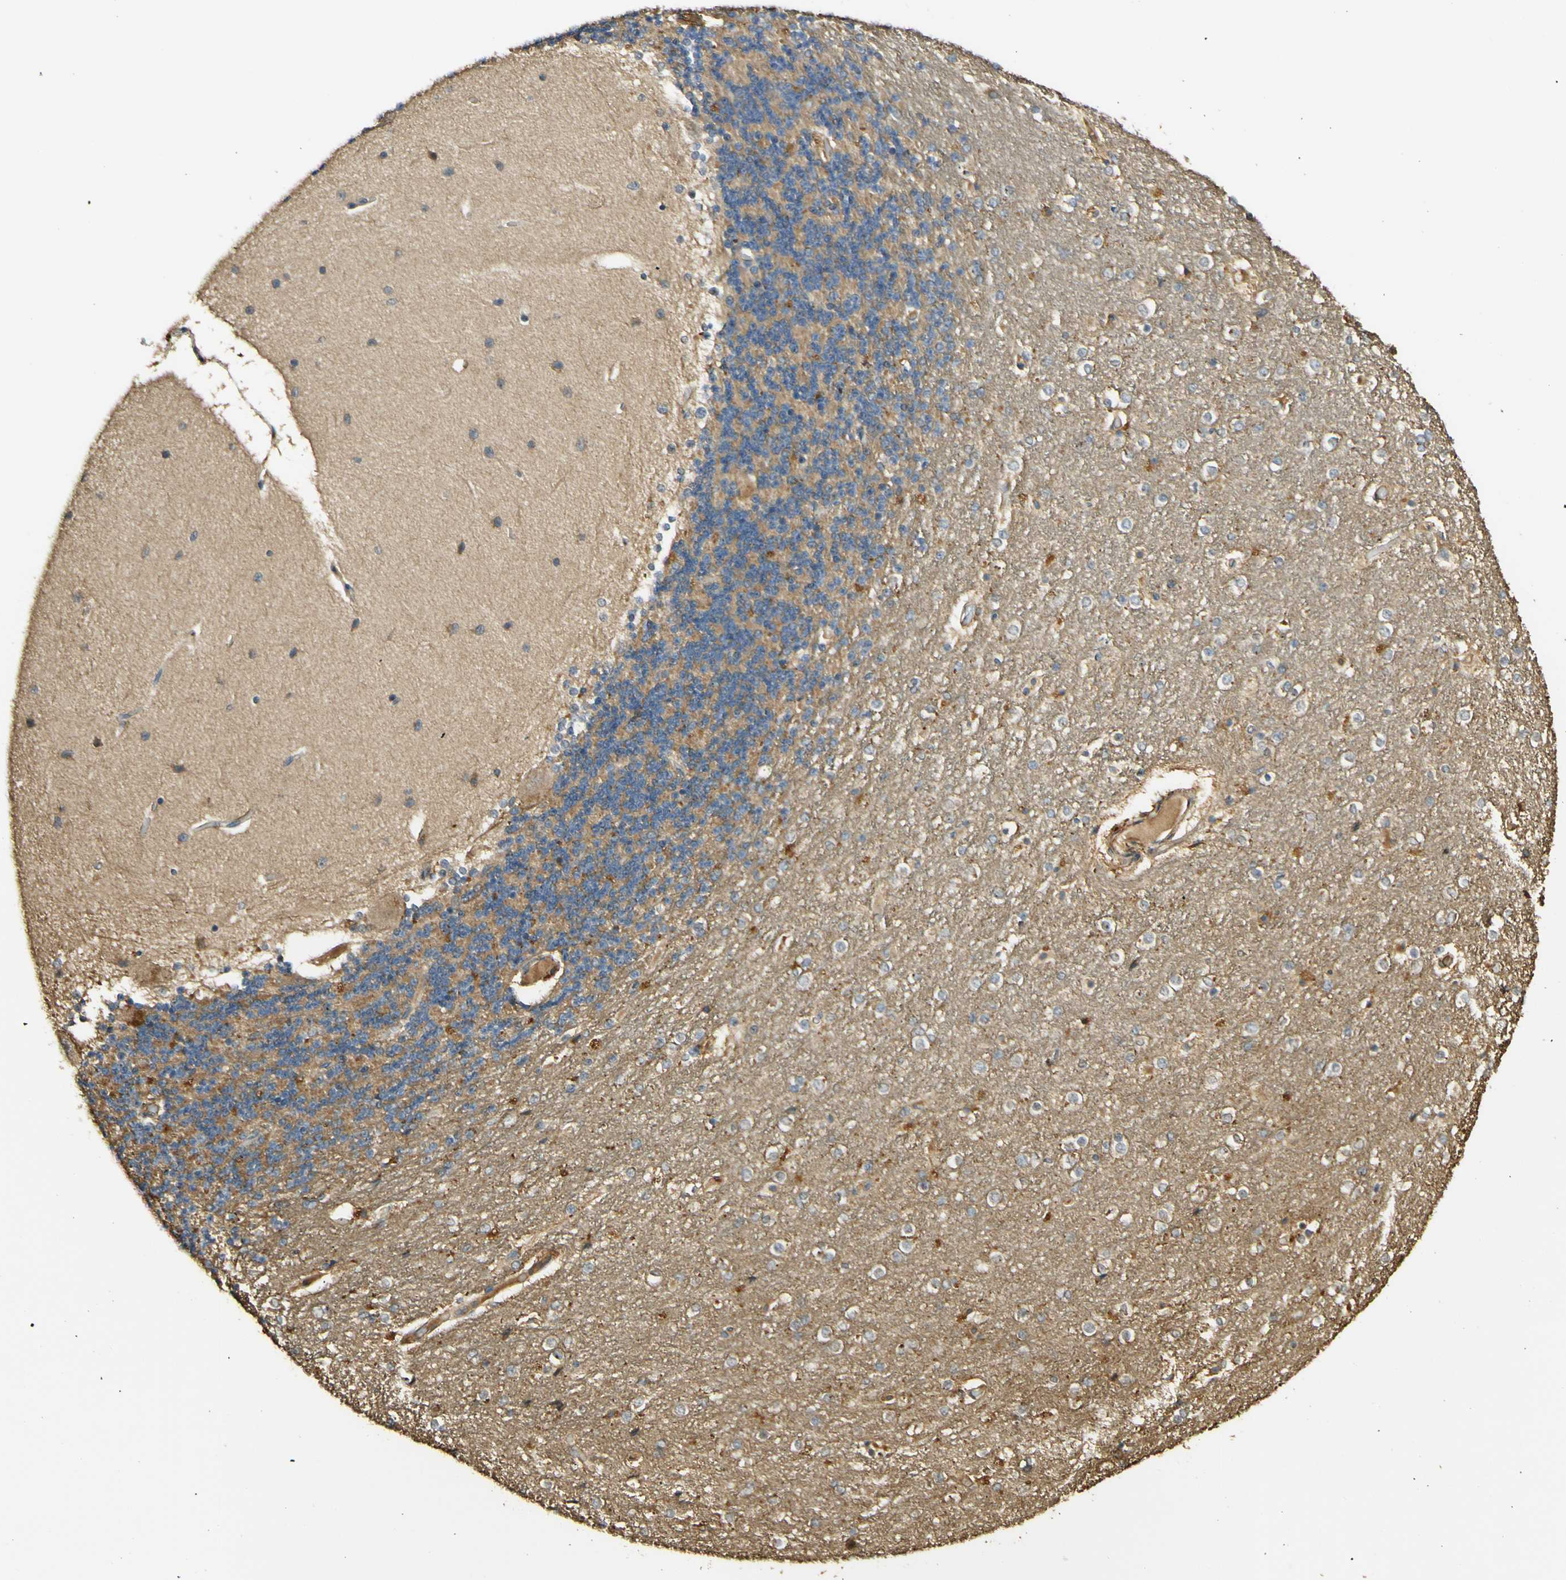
{"staining": {"intensity": "moderate", "quantity": "<25%", "location": "cytoplasmic/membranous"}, "tissue": "cerebellum", "cell_type": "Cells in granular layer", "image_type": "normal", "snomed": [{"axis": "morphology", "description": "Normal tissue, NOS"}, {"axis": "topography", "description": "Cerebellum"}], "caption": "Brown immunohistochemical staining in unremarkable cerebellum exhibits moderate cytoplasmic/membranous positivity in approximately <25% of cells in granular layer.", "gene": "AGER", "patient": {"sex": "female", "age": 54}}